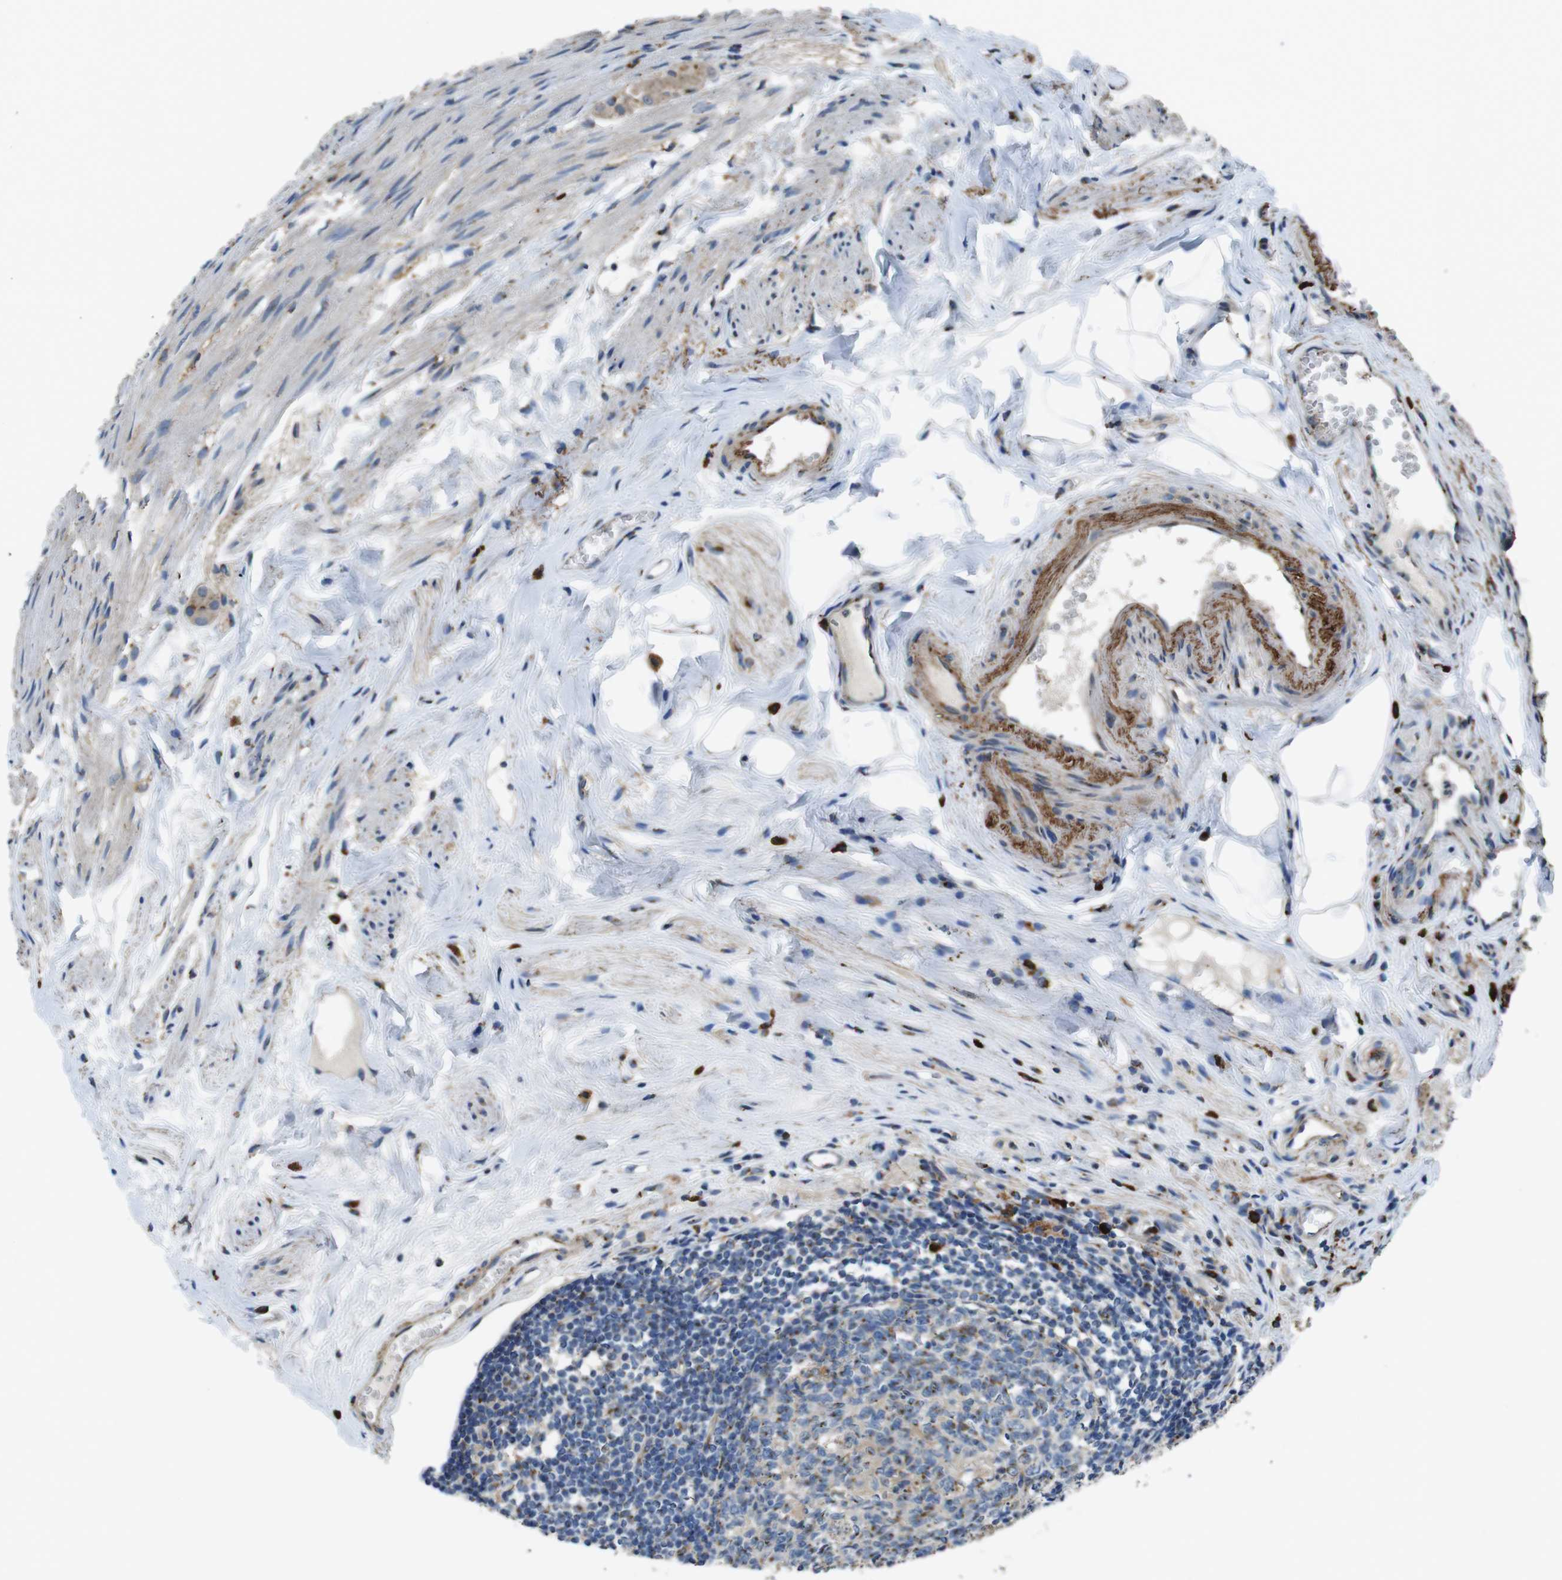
{"staining": {"intensity": "strong", "quantity": ">75%", "location": "cytoplasmic/membranous"}, "tissue": "appendix", "cell_type": "Glandular cells", "image_type": "normal", "snomed": [{"axis": "morphology", "description": "Normal tissue, NOS"}, {"axis": "topography", "description": "Appendix"}], "caption": "Immunohistochemical staining of benign human appendix shows >75% levels of strong cytoplasmic/membranous protein staining in about >75% of glandular cells.", "gene": "RAB6A", "patient": {"sex": "female", "age": 77}}